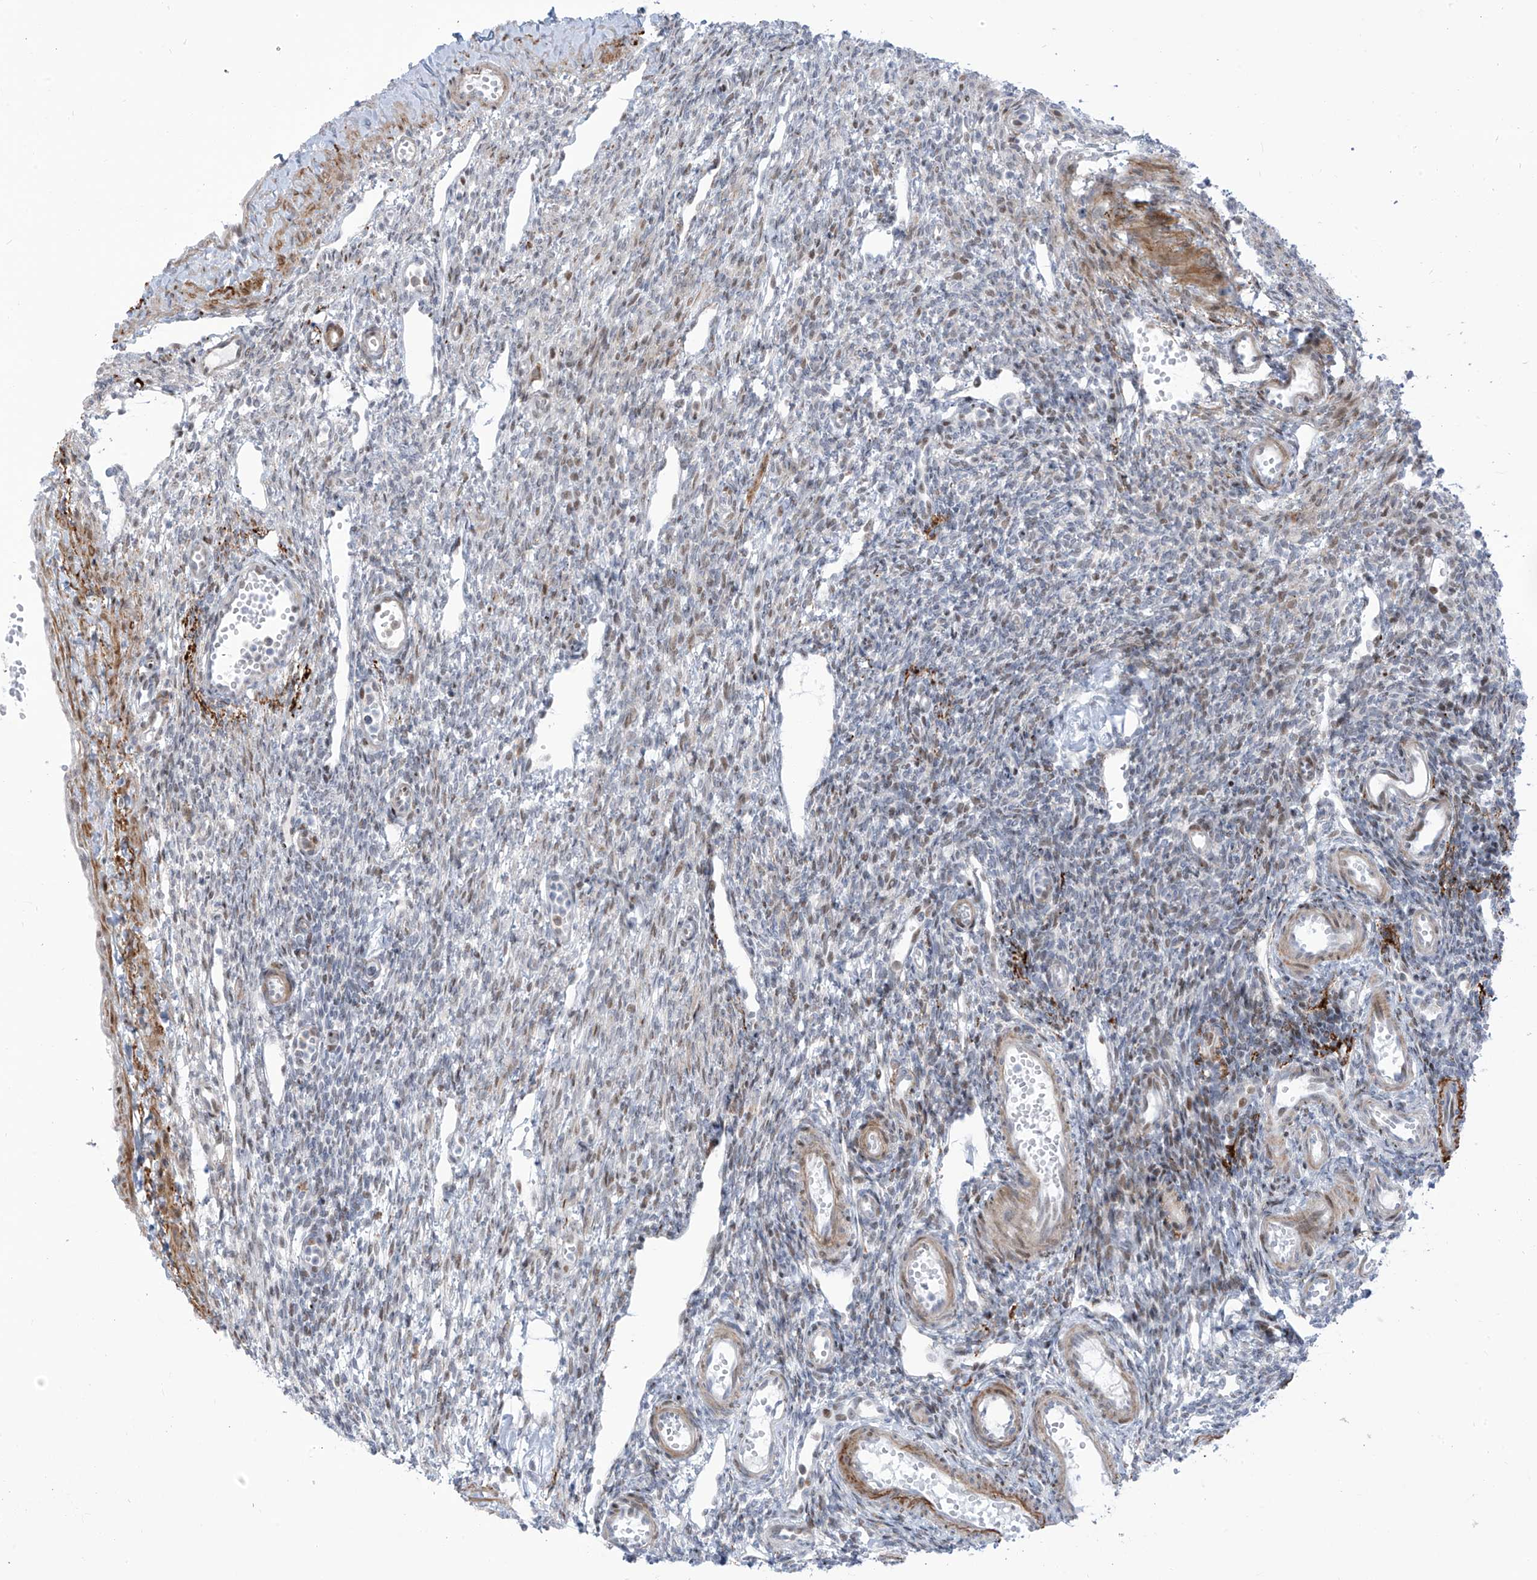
{"staining": {"intensity": "weak", "quantity": "<25%", "location": "nuclear"}, "tissue": "ovary", "cell_type": "Ovarian stroma cells", "image_type": "normal", "snomed": [{"axis": "morphology", "description": "Normal tissue, NOS"}, {"axis": "morphology", "description": "Cyst, NOS"}, {"axis": "topography", "description": "Ovary"}], "caption": "IHC of benign human ovary demonstrates no positivity in ovarian stroma cells.", "gene": "LIN9", "patient": {"sex": "female", "age": 33}}